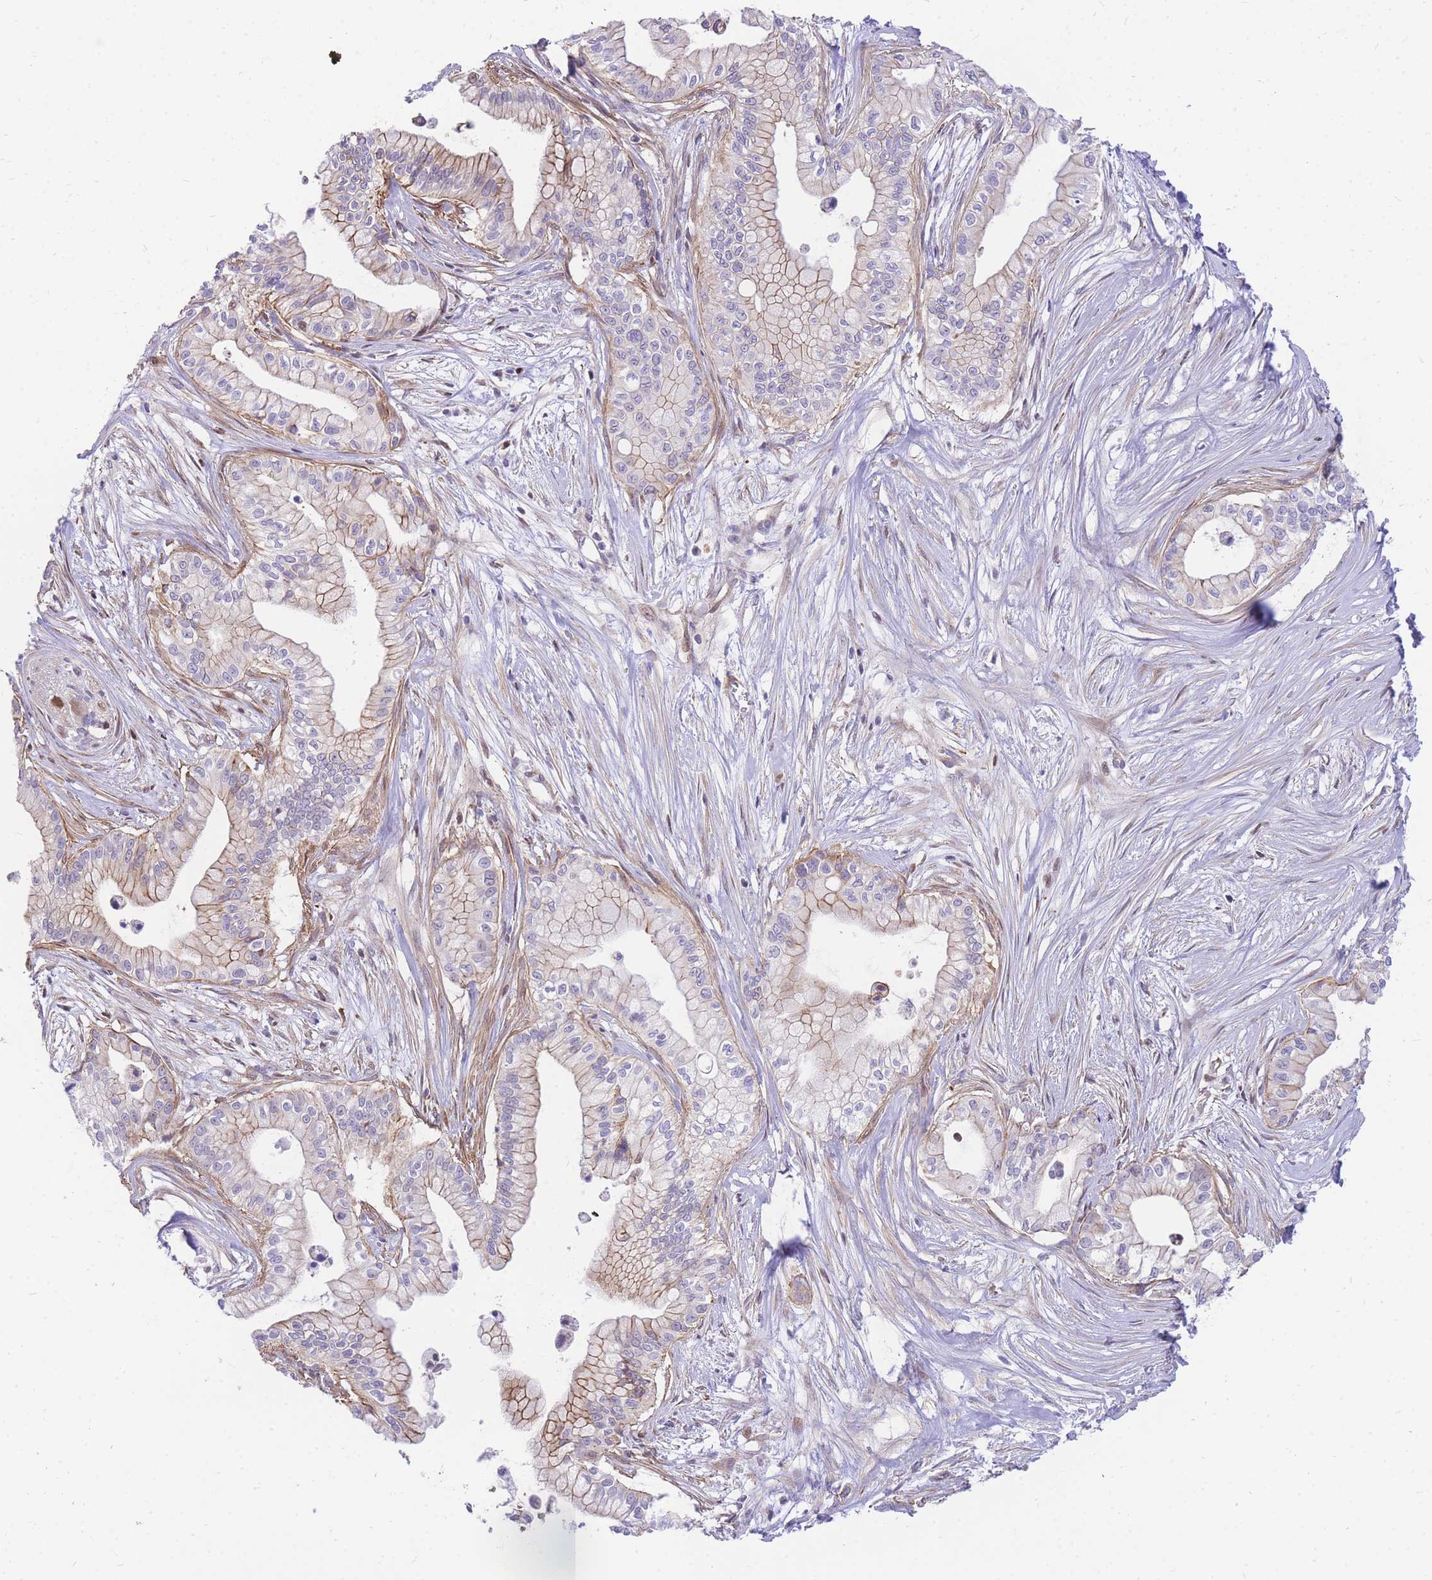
{"staining": {"intensity": "moderate", "quantity": "25%-75%", "location": "cytoplasmic/membranous"}, "tissue": "pancreatic cancer", "cell_type": "Tumor cells", "image_type": "cancer", "snomed": [{"axis": "morphology", "description": "Adenocarcinoma, NOS"}, {"axis": "topography", "description": "Pancreas"}], "caption": "Brown immunohistochemical staining in human pancreatic cancer shows moderate cytoplasmic/membranous positivity in approximately 25%-75% of tumor cells.", "gene": "S100PBP", "patient": {"sex": "male", "age": 78}}